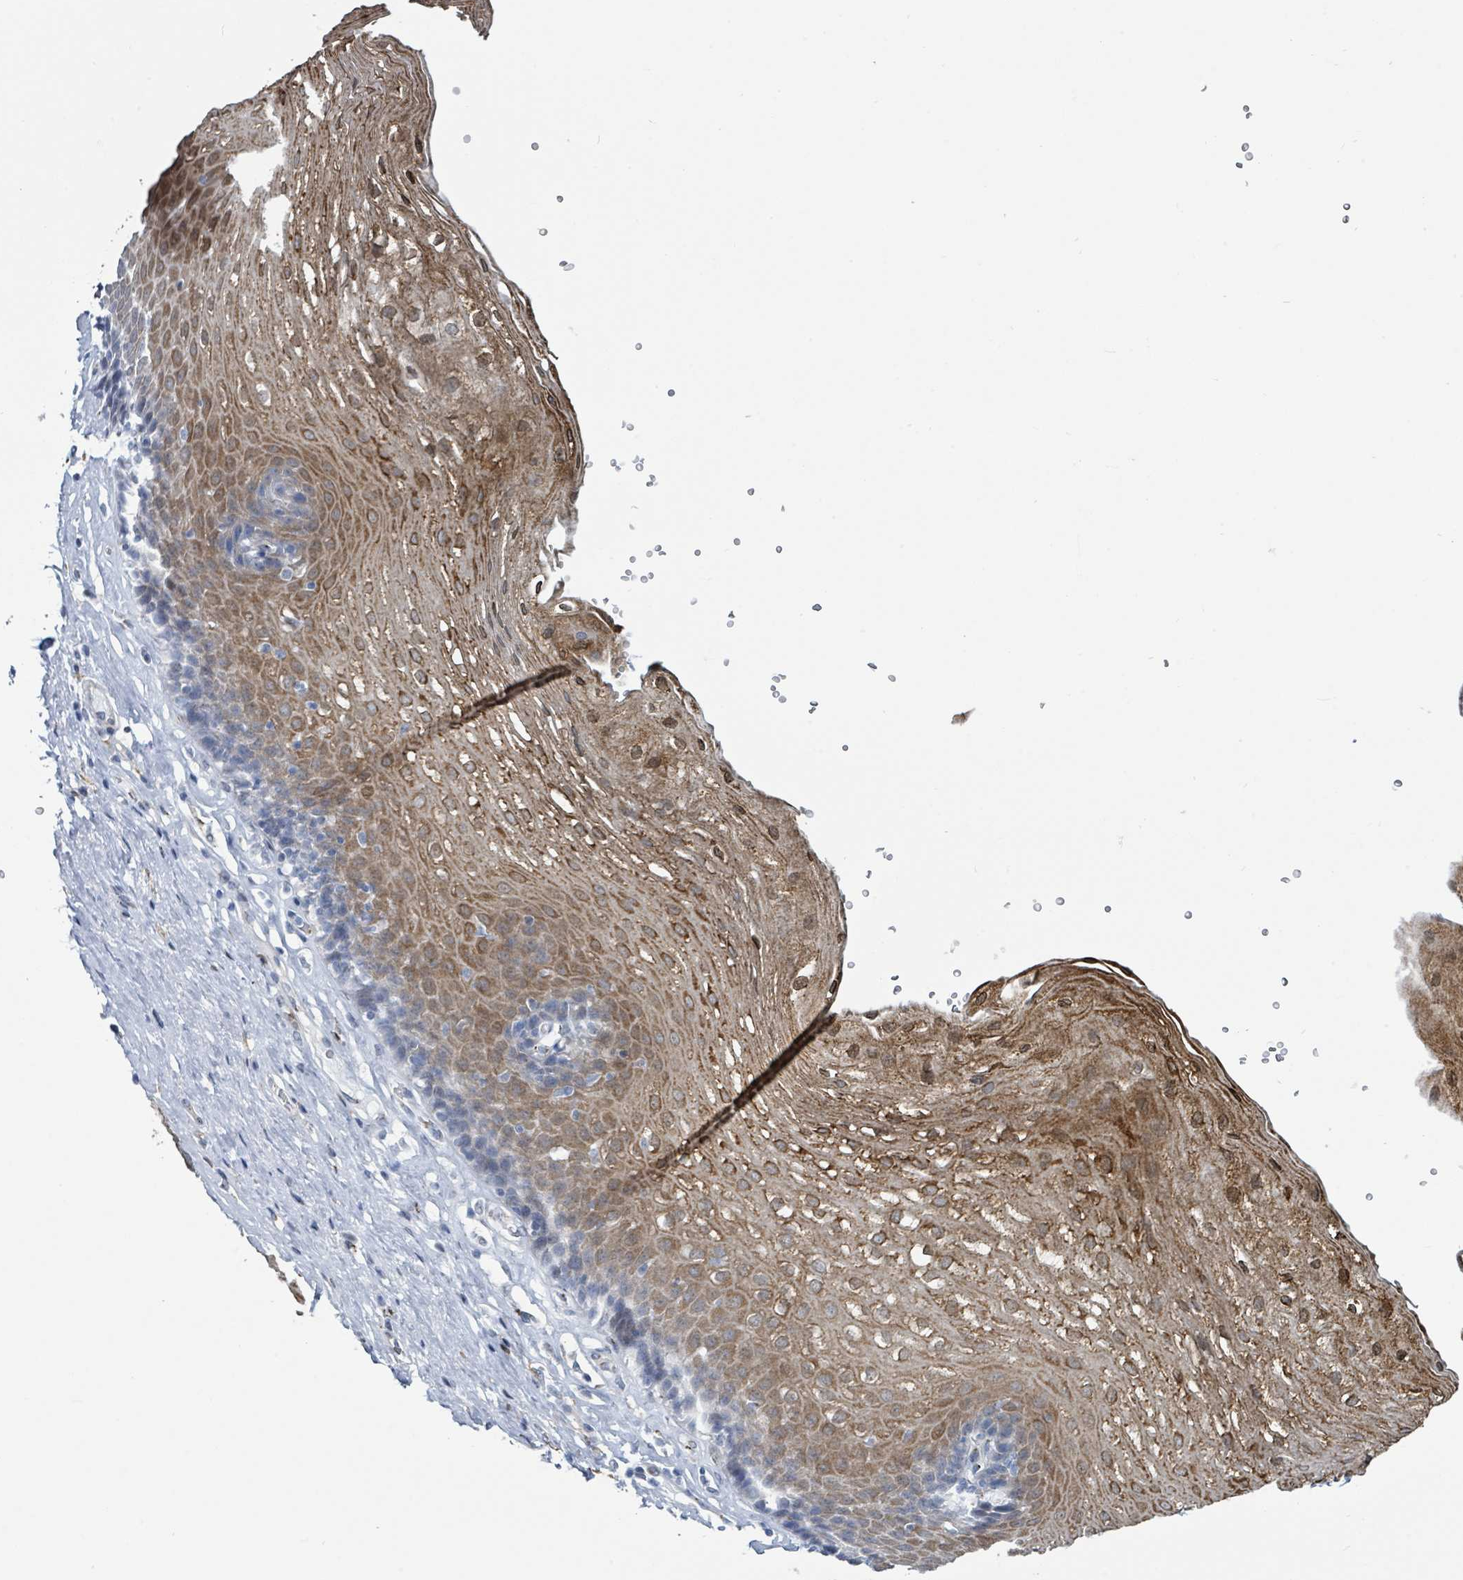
{"staining": {"intensity": "moderate", "quantity": "25%-75%", "location": "cytoplasmic/membranous,nuclear"}, "tissue": "esophagus", "cell_type": "Squamous epithelial cells", "image_type": "normal", "snomed": [{"axis": "morphology", "description": "Normal tissue, NOS"}, {"axis": "topography", "description": "Esophagus"}], "caption": "DAB immunohistochemical staining of benign esophagus reveals moderate cytoplasmic/membranous,nuclear protein staining in approximately 25%-75% of squamous epithelial cells.", "gene": "DCAF5", "patient": {"sex": "female", "age": 66}}